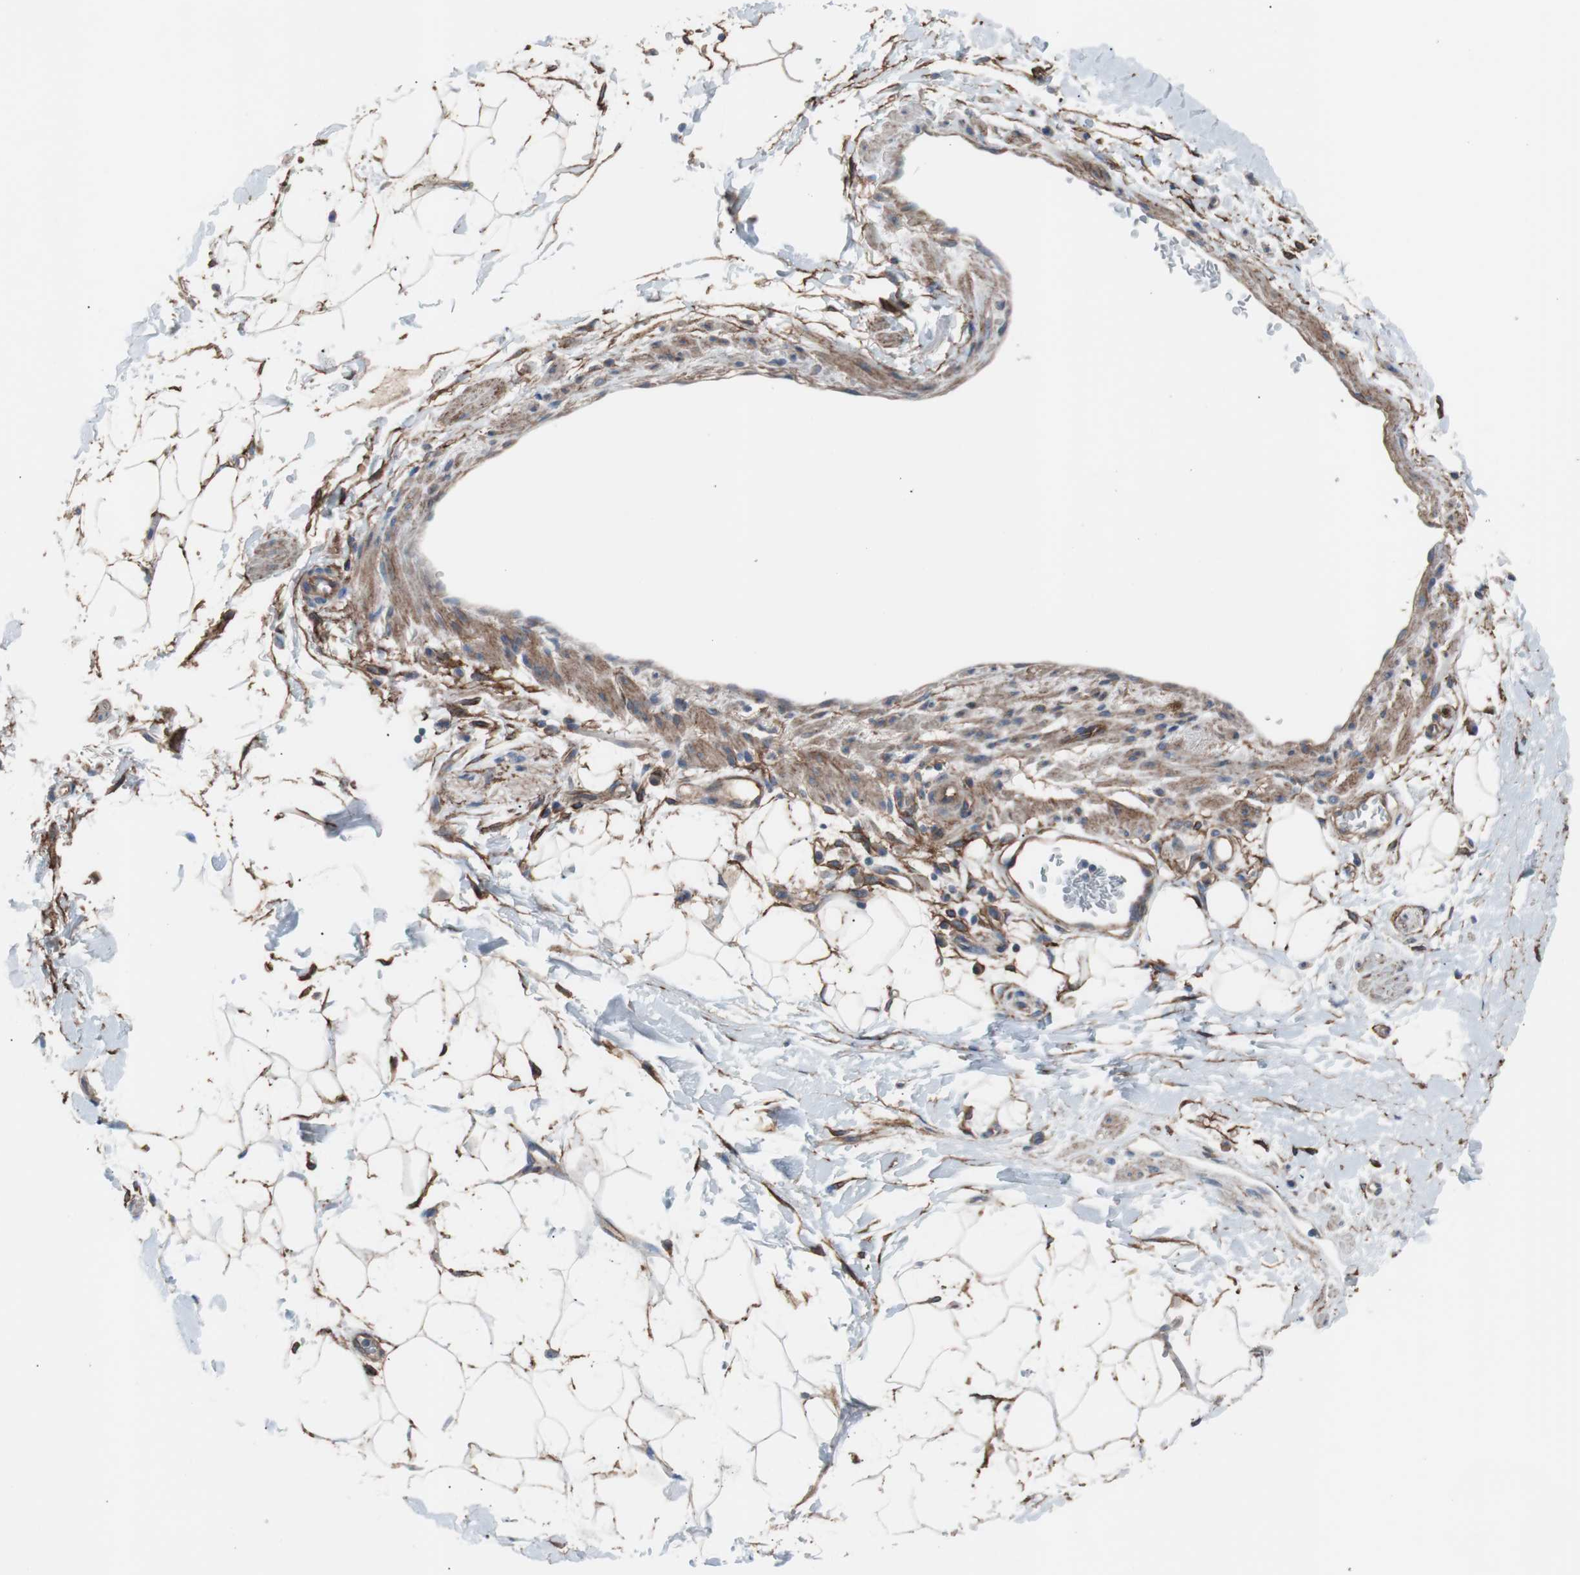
{"staining": {"intensity": "moderate", "quantity": ">75%", "location": "cytoplasmic/membranous"}, "tissue": "adipose tissue", "cell_type": "Adipocytes", "image_type": "normal", "snomed": [{"axis": "morphology", "description": "Normal tissue, NOS"}, {"axis": "topography", "description": "Soft tissue"}], "caption": "A micrograph showing moderate cytoplasmic/membranous positivity in approximately >75% of adipocytes in unremarkable adipose tissue, as visualized by brown immunohistochemical staining.", "gene": "CD81", "patient": {"sex": "male", "age": 72}}